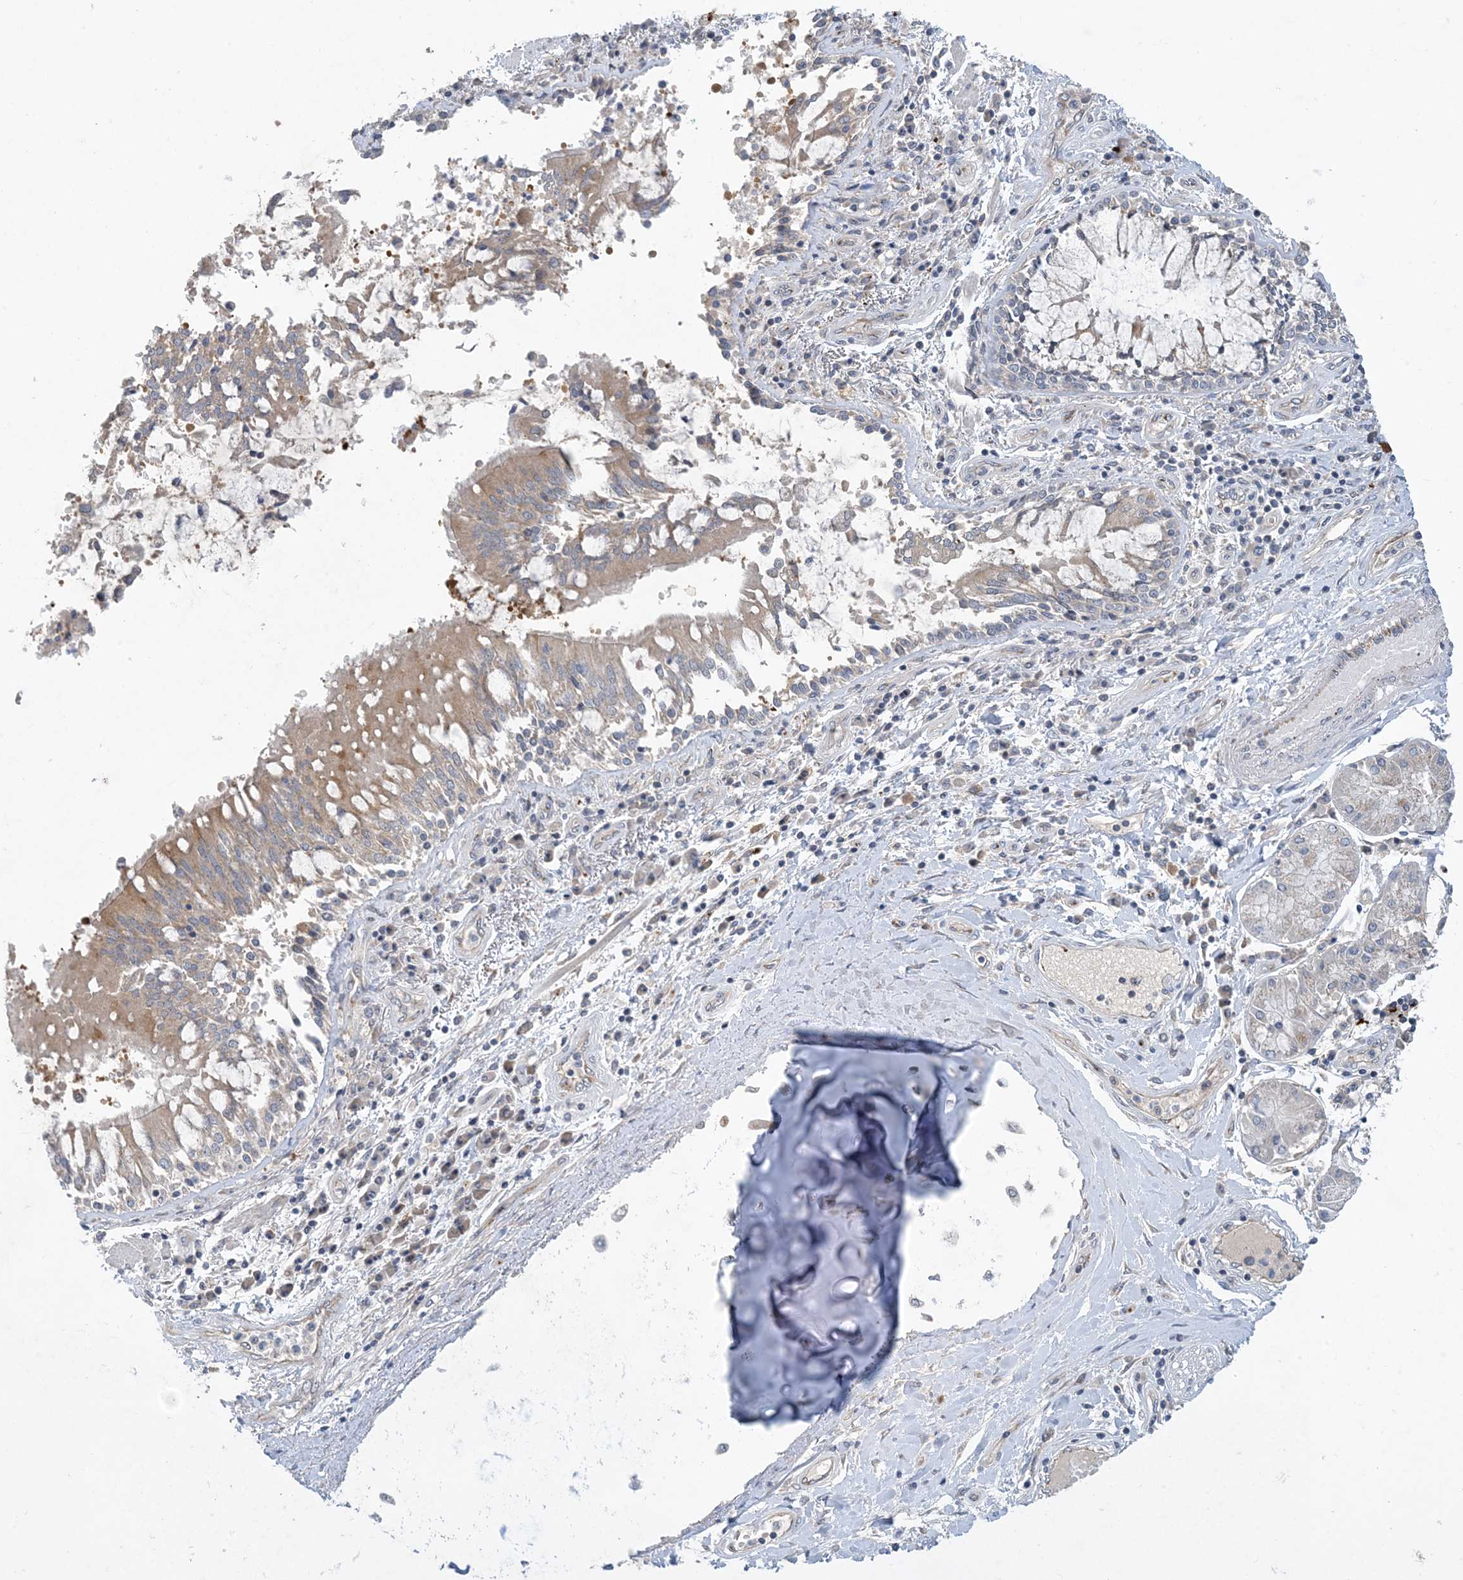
{"staining": {"intensity": "negative", "quantity": "none", "location": "none"}, "tissue": "adipose tissue", "cell_type": "Adipocytes", "image_type": "normal", "snomed": [{"axis": "morphology", "description": "Normal tissue, NOS"}, {"axis": "topography", "description": "Cartilage tissue"}, {"axis": "topography", "description": "Bronchus"}, {"axis": "topography", "description": "Lung"}, {"axis": "topography", "description": "Peripheral nerve tissue"}], "caption": "Immunohistochemical staining of benign adipose tissue exhibits no significant positivity in adipocytes.", "gene": "TINAG", "patient": {"sex": "female", "age": 49}}